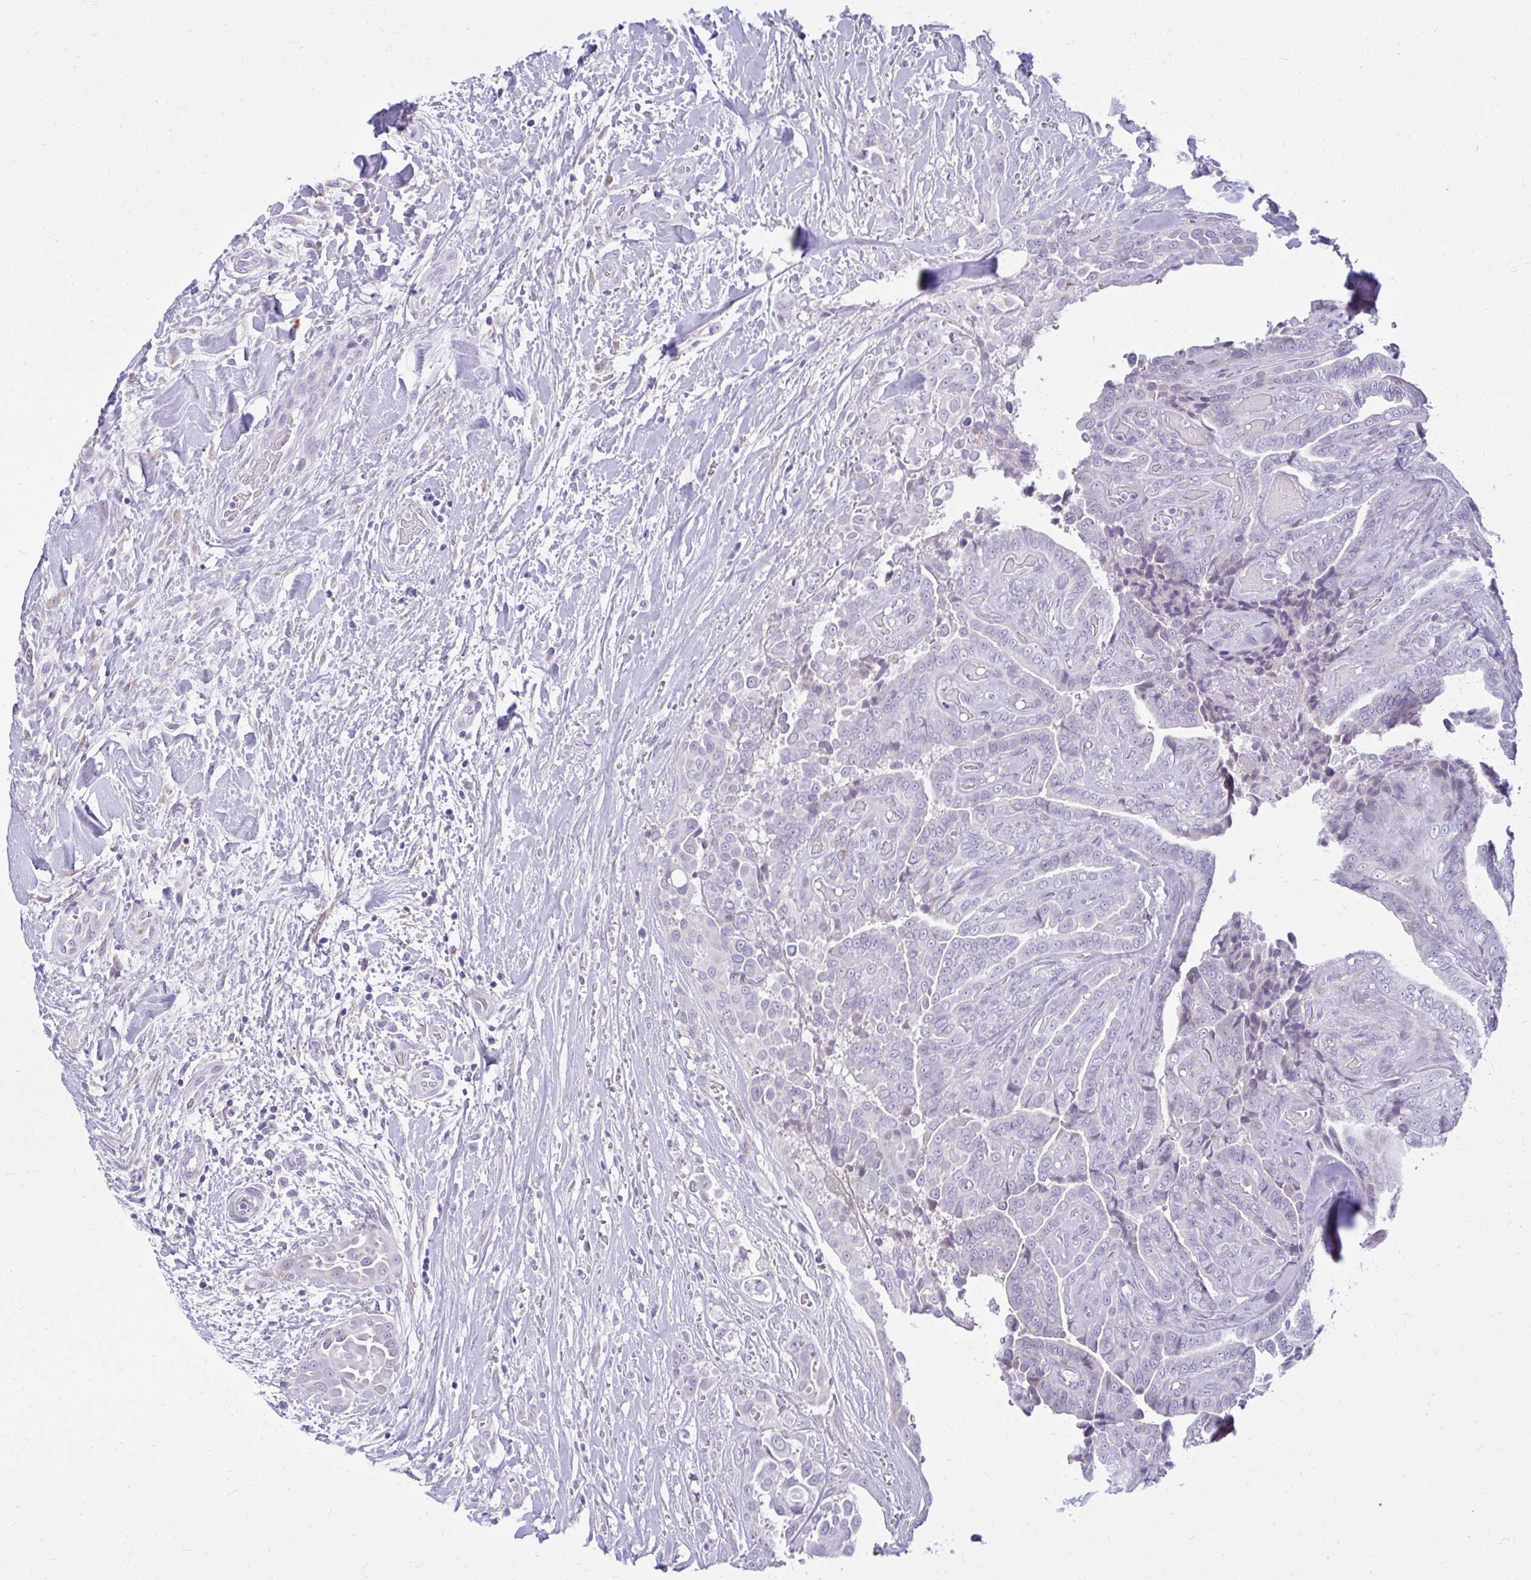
{"staining": {"intensity": "negative", "quantity": "none", "location": "none"}, "tissue": "thyroid cancer", "cell_type": "Tumor cells", "image_type": "cancer", "snomed": [{"axis": "morphology", "description": "Papillary adenocarcinoma, NOS"}, {"axis": "topography", "description": "Thyroid gland"}], "caption": "An immunohistochemistry image of thyroid cancer is shown. There is no staining in tumor cells of thyroid cancer. The staining was performed using DAB to visualize the protein expression in brown, while the nuclei were stained in blue with hematoxylin (Magnification: 20x).", "gene": "PRAP1", "patient": {"sex": "male", "age": 61}}